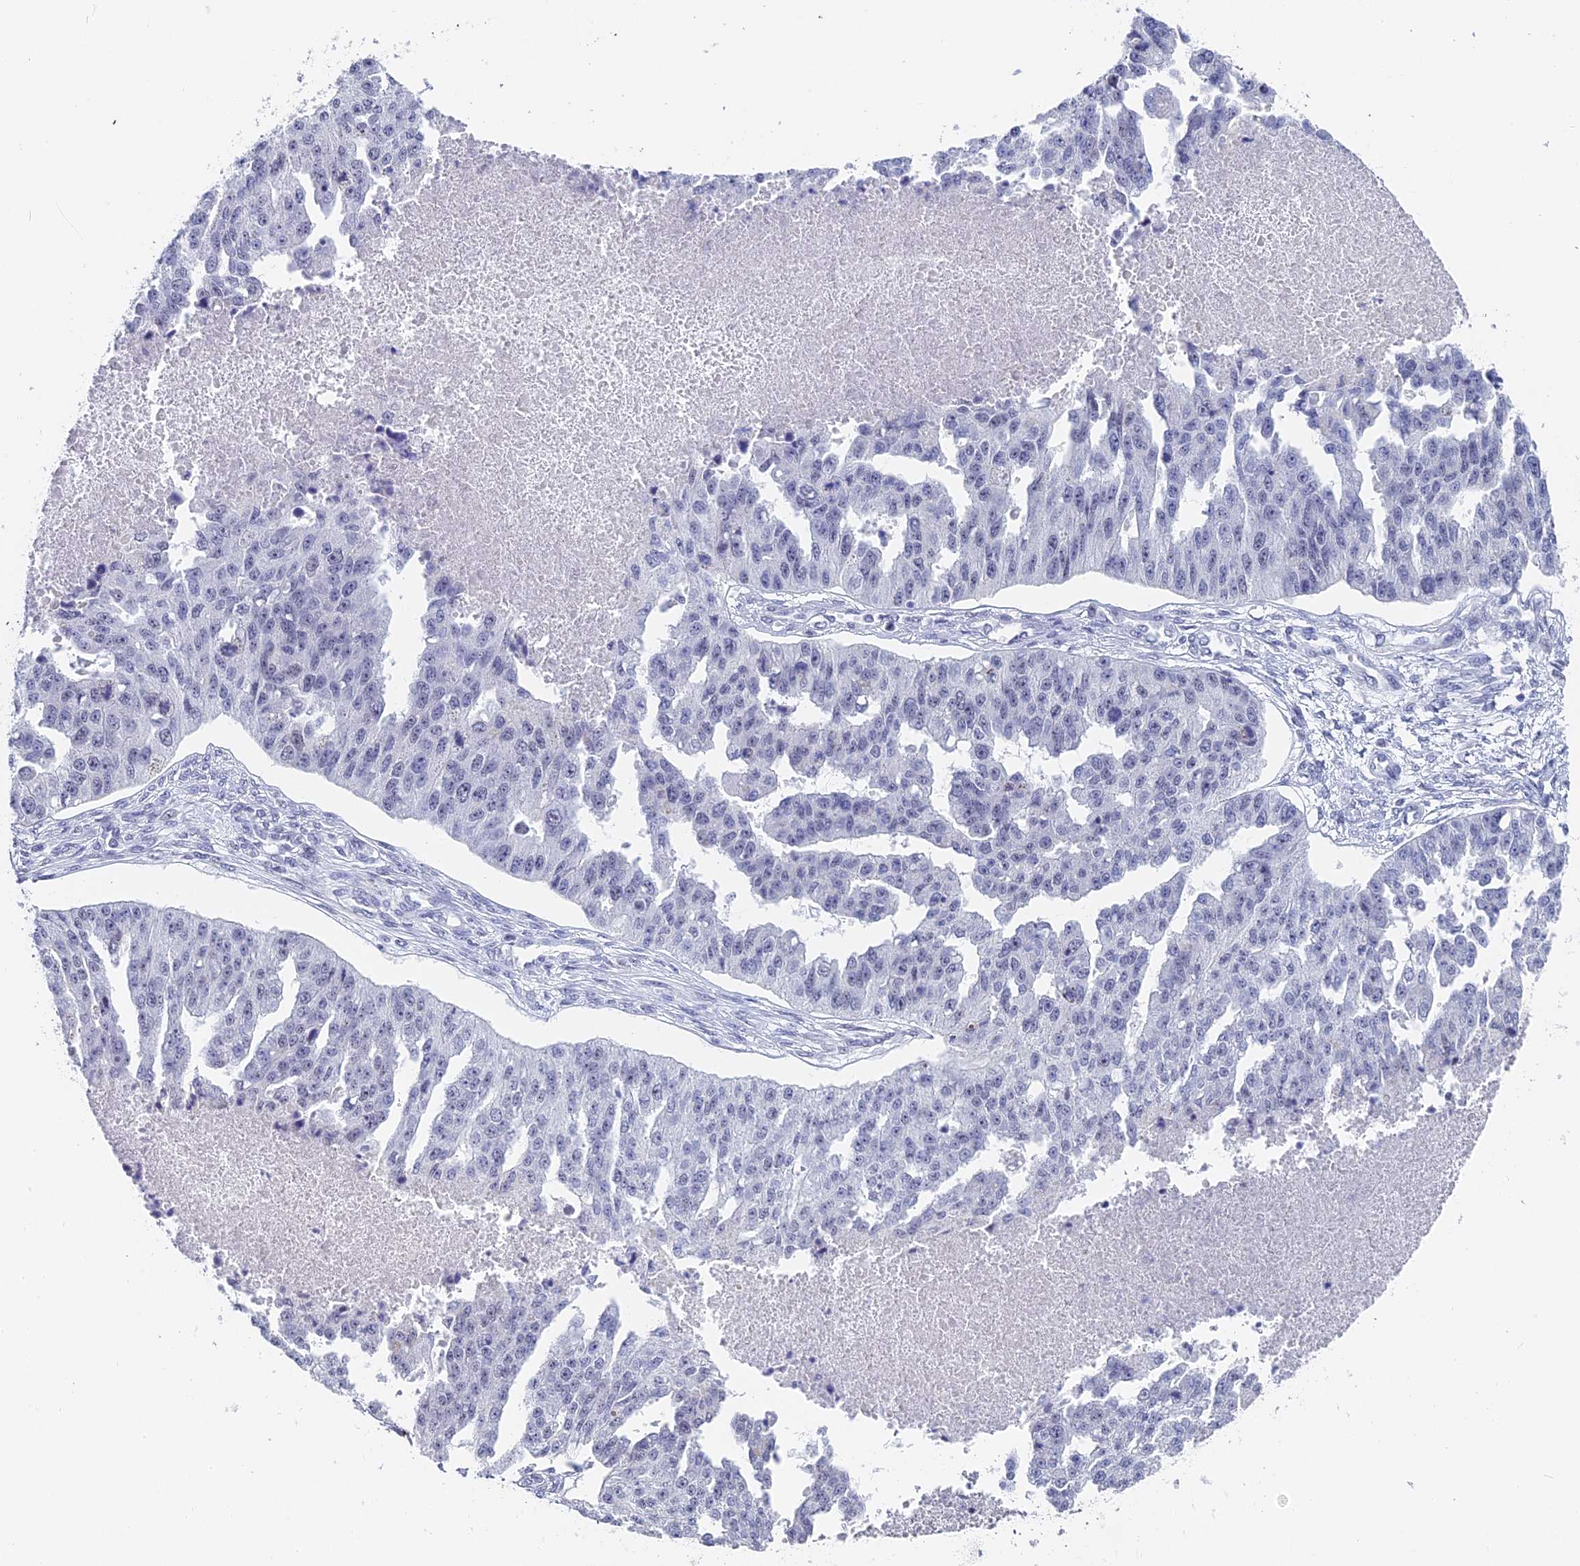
{"staining": {"intensity": "negative", "quantity": "none", "location": "none"}, "tissue": "ovarian cancer", "cell_type": "Tumor cells", "image_type": "cancer", "snomed": [{"axis": "morphology", "description": "Cystadenocarcinoma, serous, NOS"}, {"axis": "topography", "description": "Ovary"}], "caption": "Tumor cells show no significant positivity in ovarian cancer.", "gene": "CD2BP2", "patient": {"sex": "female", "age": 58}}